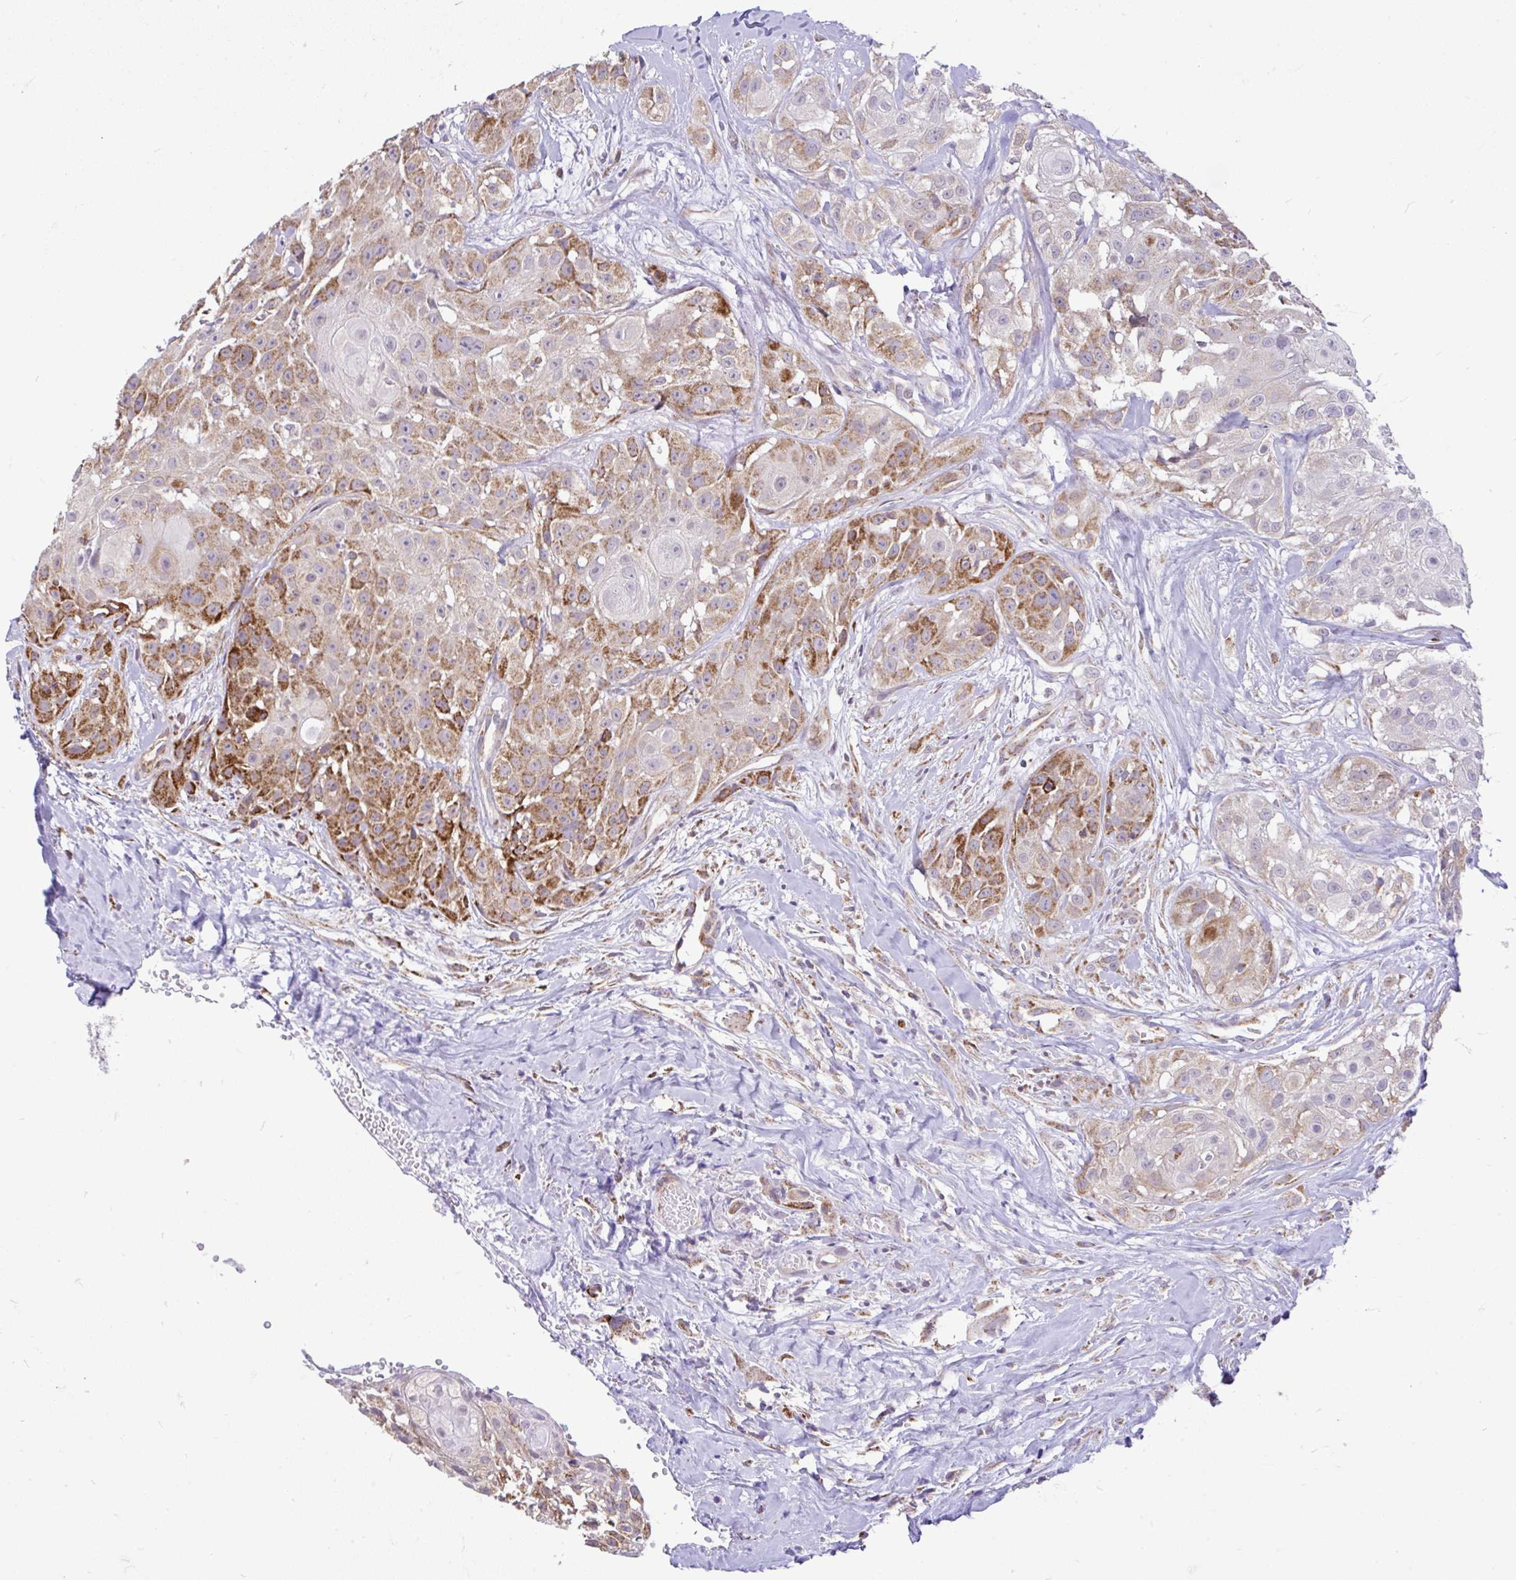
{"staining": {"intensity": "strong", "quantity": "<25%", "location": "cytoplasmic/membranous"}, "tissue": "head and neck cancer", "cell_type": "Tumor cells", "image_type": "cancer", "snomed": [{"axis": "morphology", "description": "Squamous cell carcinoma, NOS"}, {"axis": "topography", "description": "Head-Neck"}], "caption": "Head and neck cancer was stained to show a protein in brown. There is medium levels of strong cytoplasmic/membranous expression in about <25% of tumor cells. (DAB IHC, brown staining for protein, blue staining for nuclei).", "gene": "PYCR2", "patient": {"sex": "male", "age": 83}}